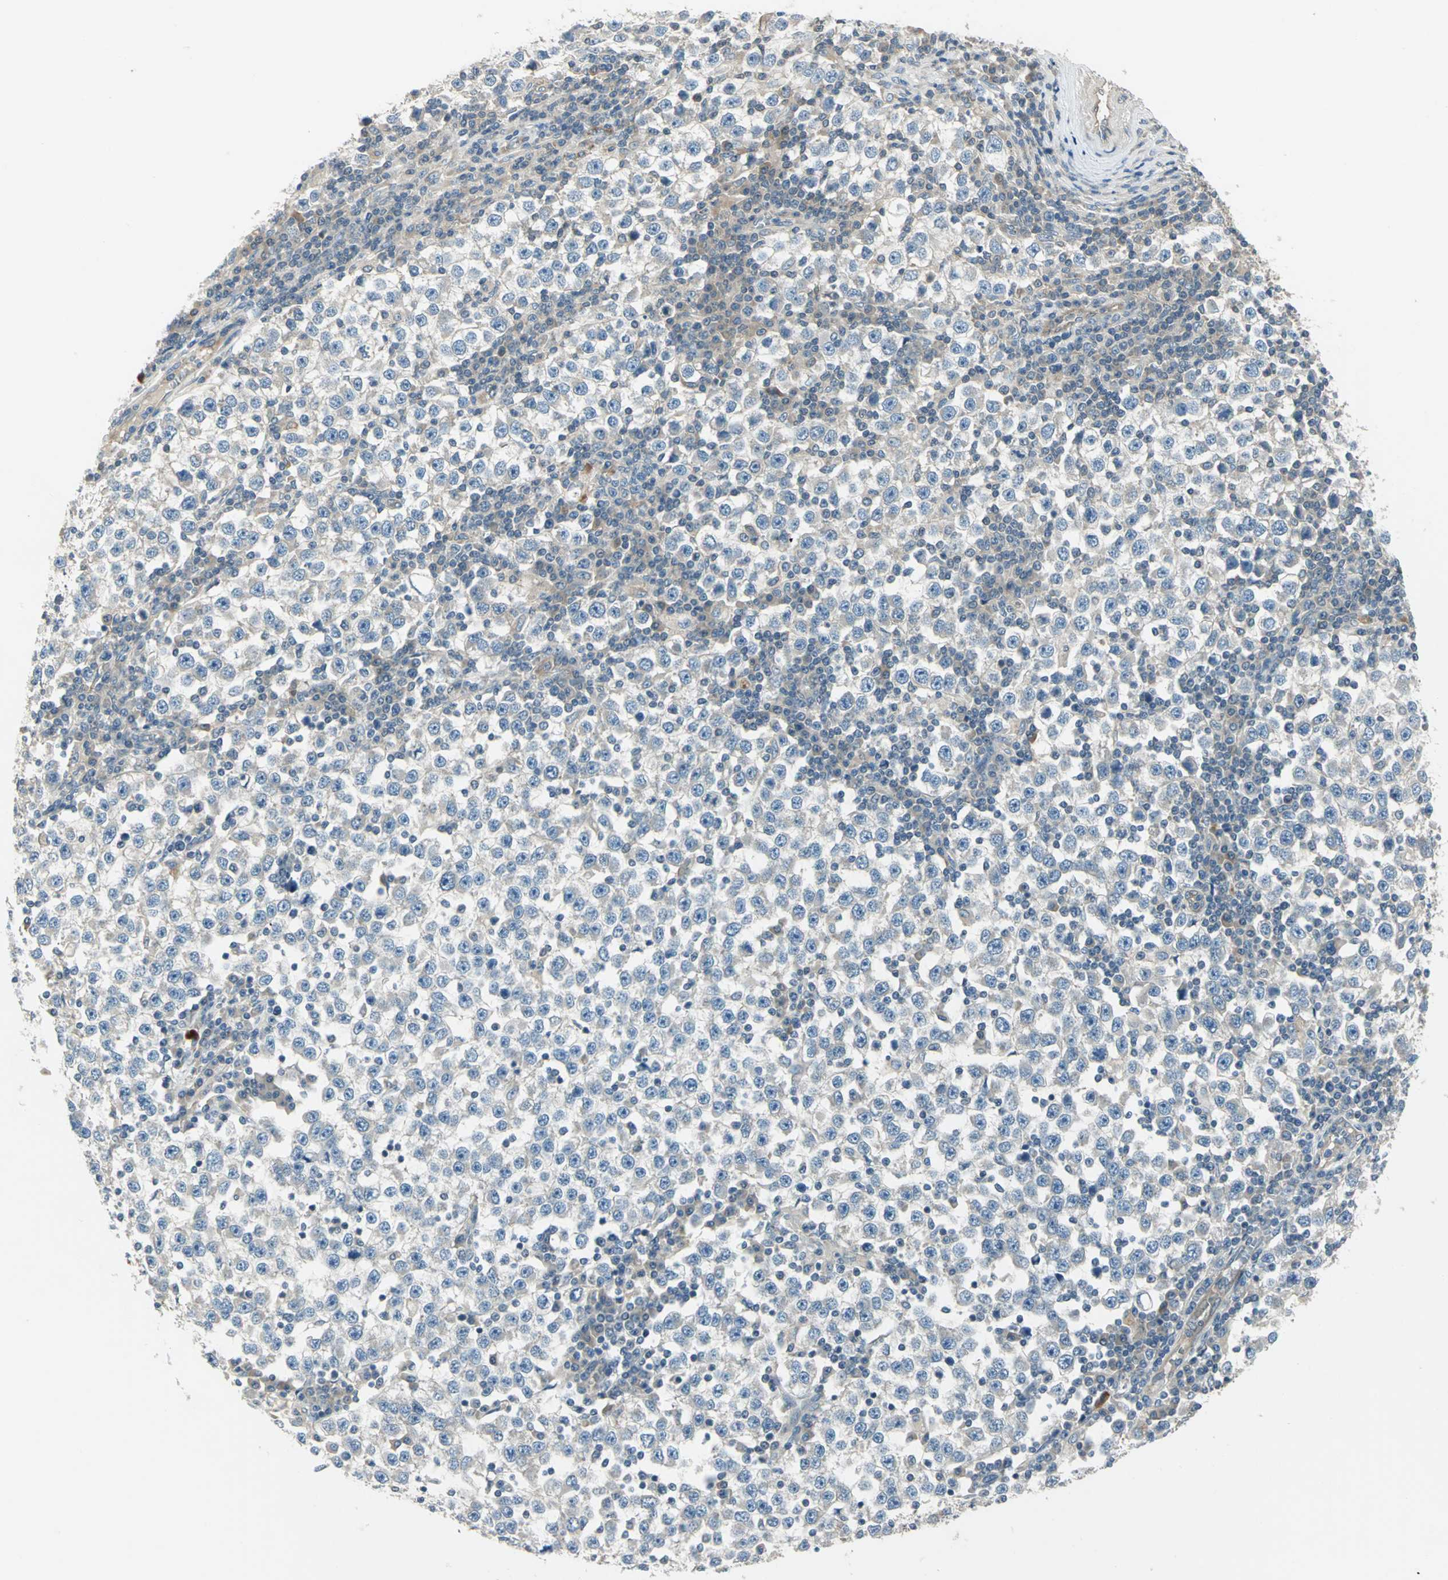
{"staining": {"intensity": "weak", "quantity": "<25%", "location": "cytoplasmic/membranous"}, "tissue": "testis cancer", "cell_type": "Tumor cells", "image_type": "cancer", "snomed": [{"axis": "morphology", "description": "Seminoma, NOS"}, {"axis": "topography", "description": "Testis"}], "caption": "Tumor cells are negative for brown protein staining in testis cancer (seminoma).", "gene": "PRKAA1", "patient": {"sex": "male", "age": 65}}